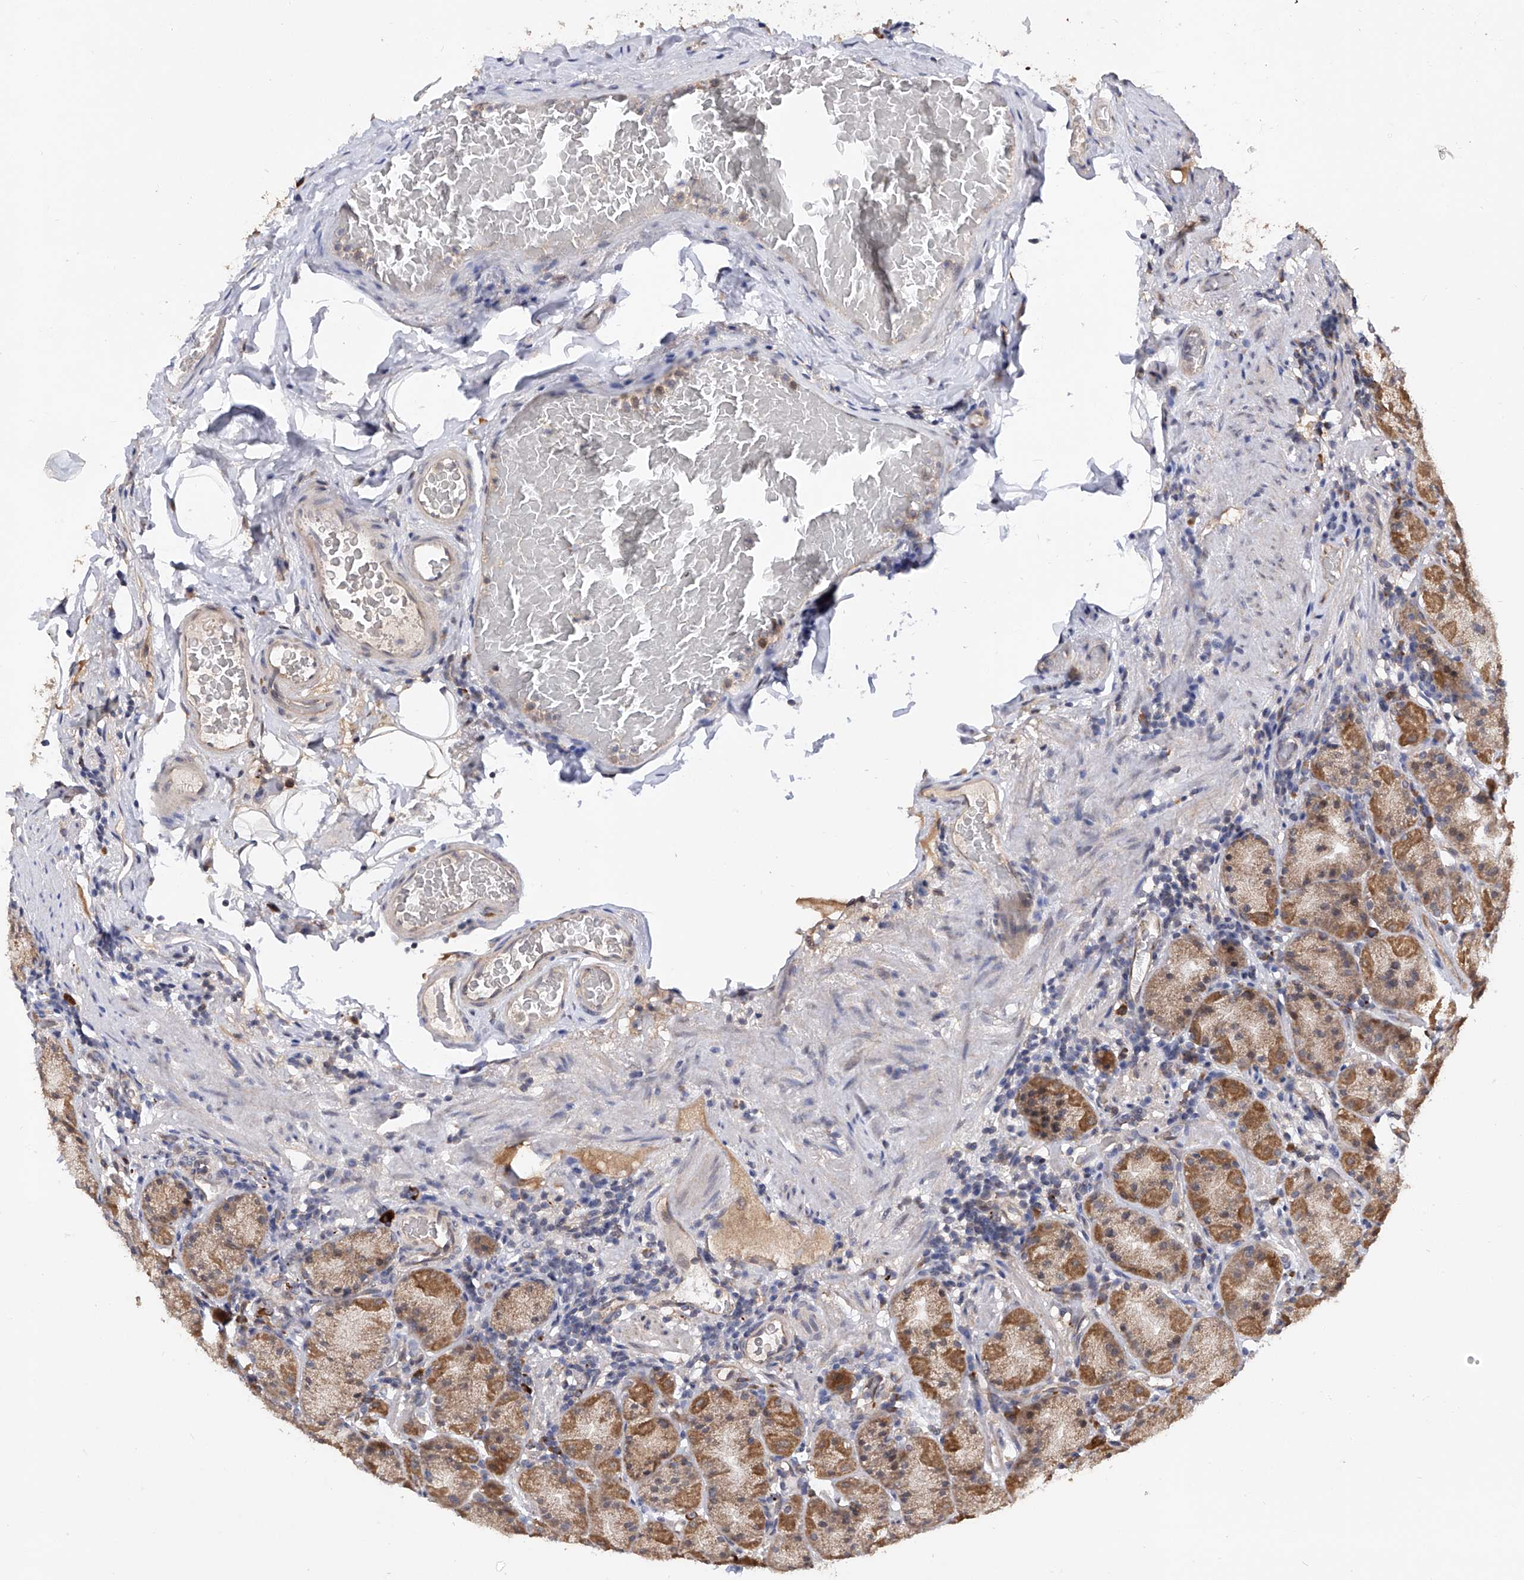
{"staining": {"intensity": "strong", "quantity": "25%-75%", "location": "cytoplasmic/membranous"}, "tissue": "stomach", "cell_type": "Glandular cells", "image_type": "normal", "snomed": [{"axis": "morphology", "description": "Normal tissue, NOS"}, {"axis": "topography", "description": "Stomach, upper"}], "caption": "Immunohistochemistry staining of benign stomach, which shows high levels of strong cytoplasmic/membranous expression in approximately 25%-75% of glandular cells indicating strong cytoplasmic/membranous protein expression. The staining was performed using DAB (brown) for protein detection and nuclei were counterstained in hematoxylin (blue).", "gene": "USP45", "patient": {"sex": "male", "age": 68}}